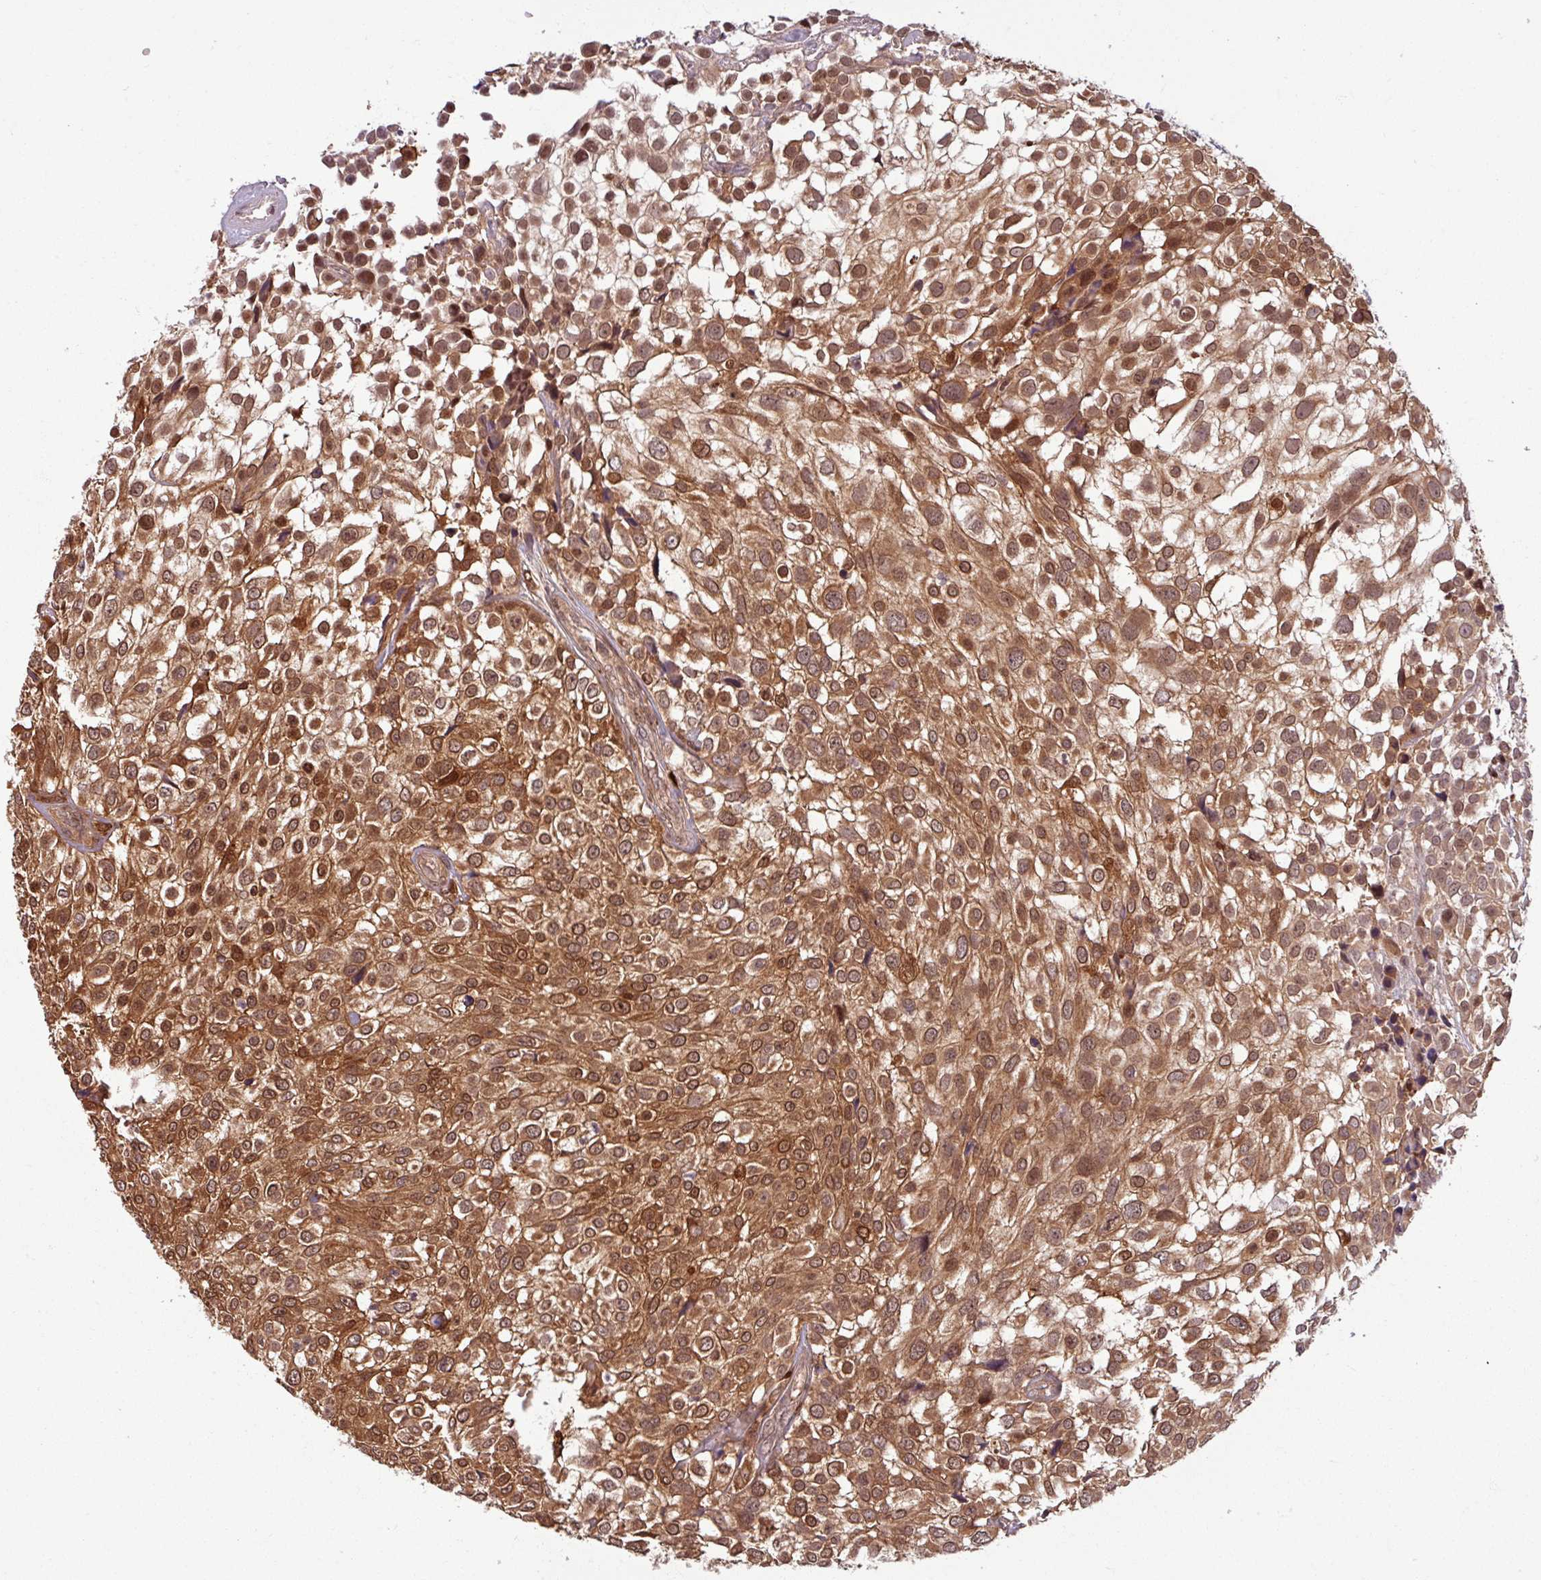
{"staining": {"intensity": "moderate", "quantity": ">75%", "location": "cytoplasmic/membranous,nuclear"}, "tissue": "urothelial cancer", "cell_type": "Tumor cells", "image_type": "cancer", "snomed": [{"axis": "morphology", "description": "Urothelial carcinoma, High grade"}, {"axis": "topography", "description": "Urinary bladder"}], "caption": "Immunohistochemical staining of human urothelial cancer shows medium levels of moderate cytoplasmic/membranous and nuclear staining in about >75% of tumor cells. The staining was performed using DAB (3,3'-diaminobenzidine) to visualize the protein expression in brown, while the nuclei were stained in blue with hematoxylin (Magnification: 20x).", "gene": "KCTD11", "patient": {"sex": "male", "age": 56}}